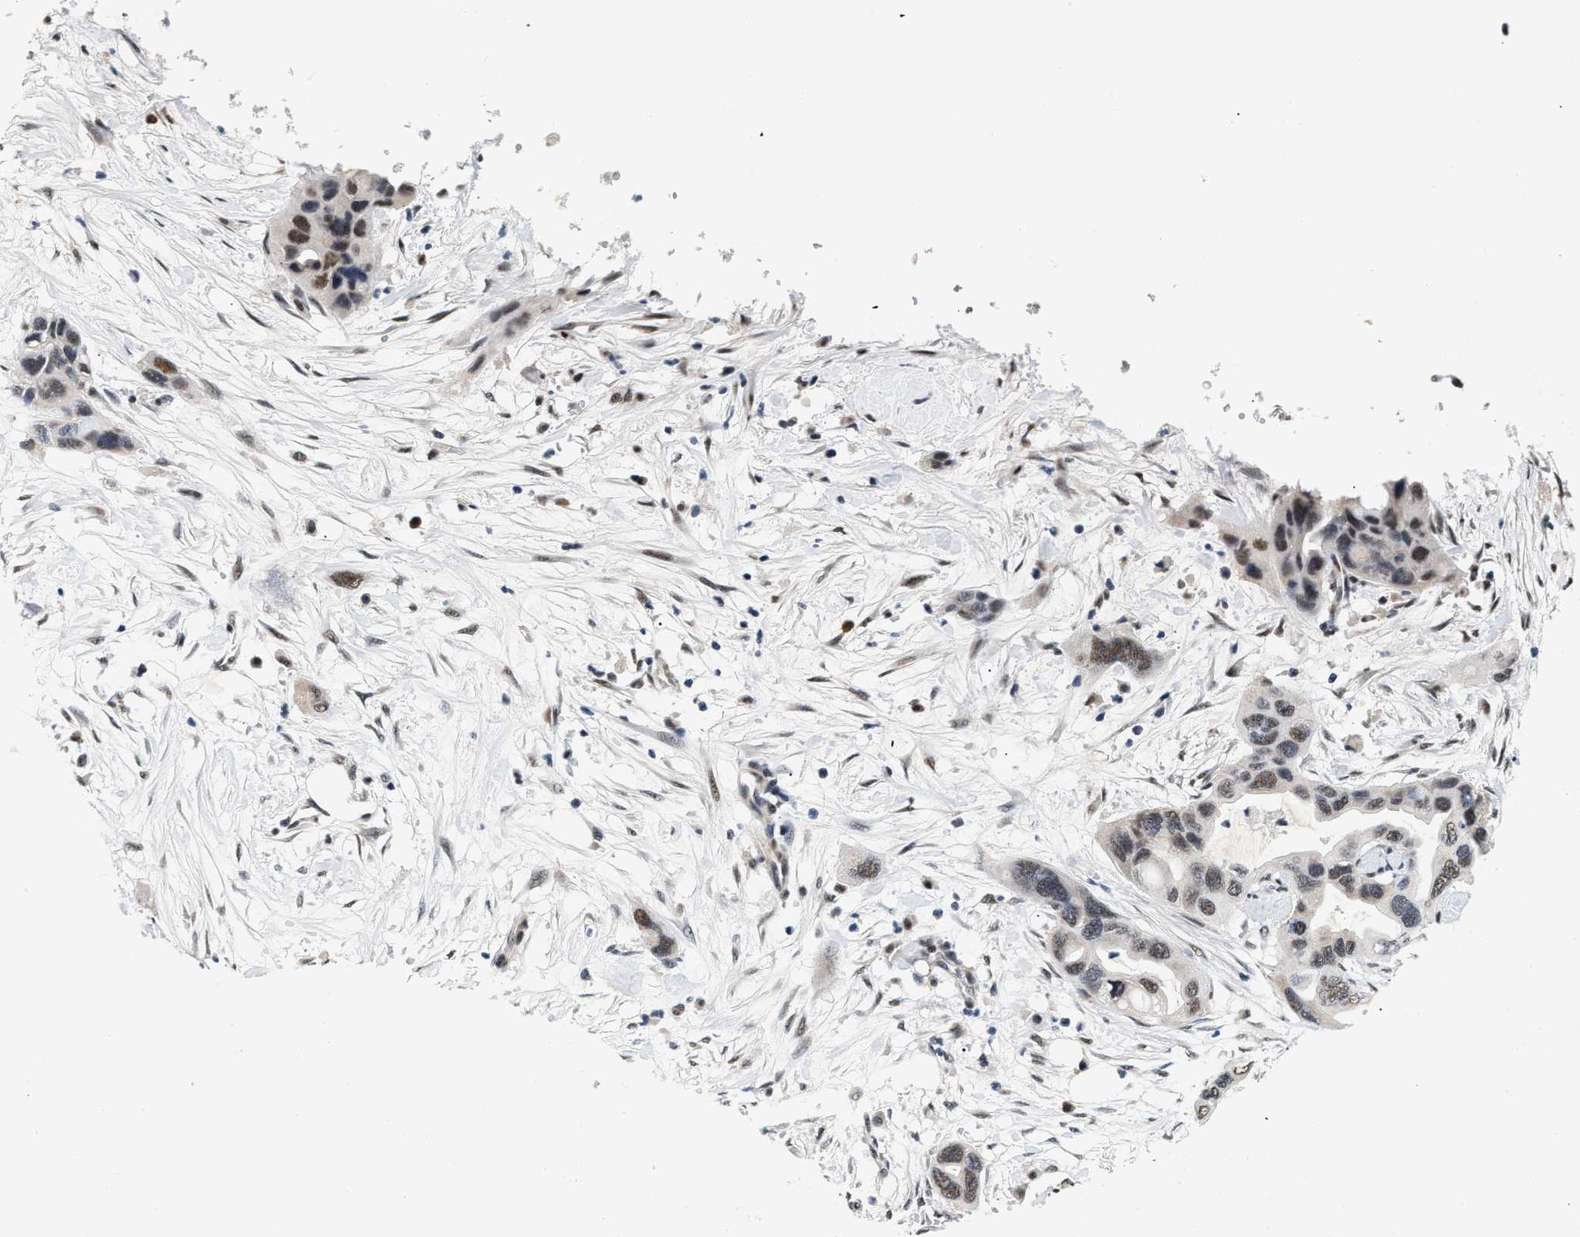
{"staining": {"intensity": "moderate", "quantity": "25%-75%", "location": "nuclear"}, "tissue": "pancreatic cancer", "cell_type": "Tumor cells", "image_type": "cancer", "snomed": [{"axis": "morphology", "description": "Adenocarcinoma, NOS"}, {"axis": "topography", "description": "Pancreas"}], "caption": "IHC staining of pancreatic adenocarcinoma, which exhibits medium levels of moderate nuclear positivity in approximately 25%-75% of tumor cells indicating moderate nuclear protein staining. The staining was performed using DAB (brown) for protein detection and nuclei were counterstained in hematoxylin (blue).", "gene": "THOC1", "patient": {"sex": "female", "age": 71}}